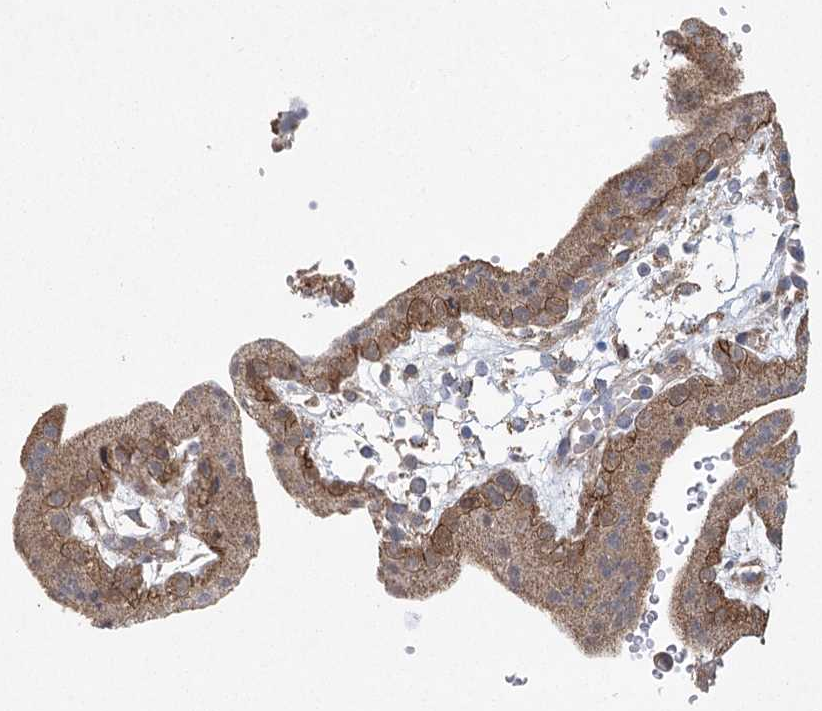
{"staining": {"intensity": "moderate", "quantity": ">75%", "location": "cytoplasmic/membranous"}, "tissue": "placenta", "cell_type": "Trophoblastic cells", "image_type": "normal", "snomed": [{"axis": "morphology", "description": "Normal tissue, NOS"}, {"axis": "topography", "description": "Placenta"}], "caption": "Immunohistochemistry (IHC) photomicrograph of unremarkable placenta: human placenta stained using immunohistochemistry reveals medium levels of moderate protein expression localized specifically in the cytoplasmic/membranous of trophoblastic cells, appearing as a cytoplasmic/membranous brown color.", "gene": "PLEKHA7", "patient": {"sex": "female", "age": 18}}